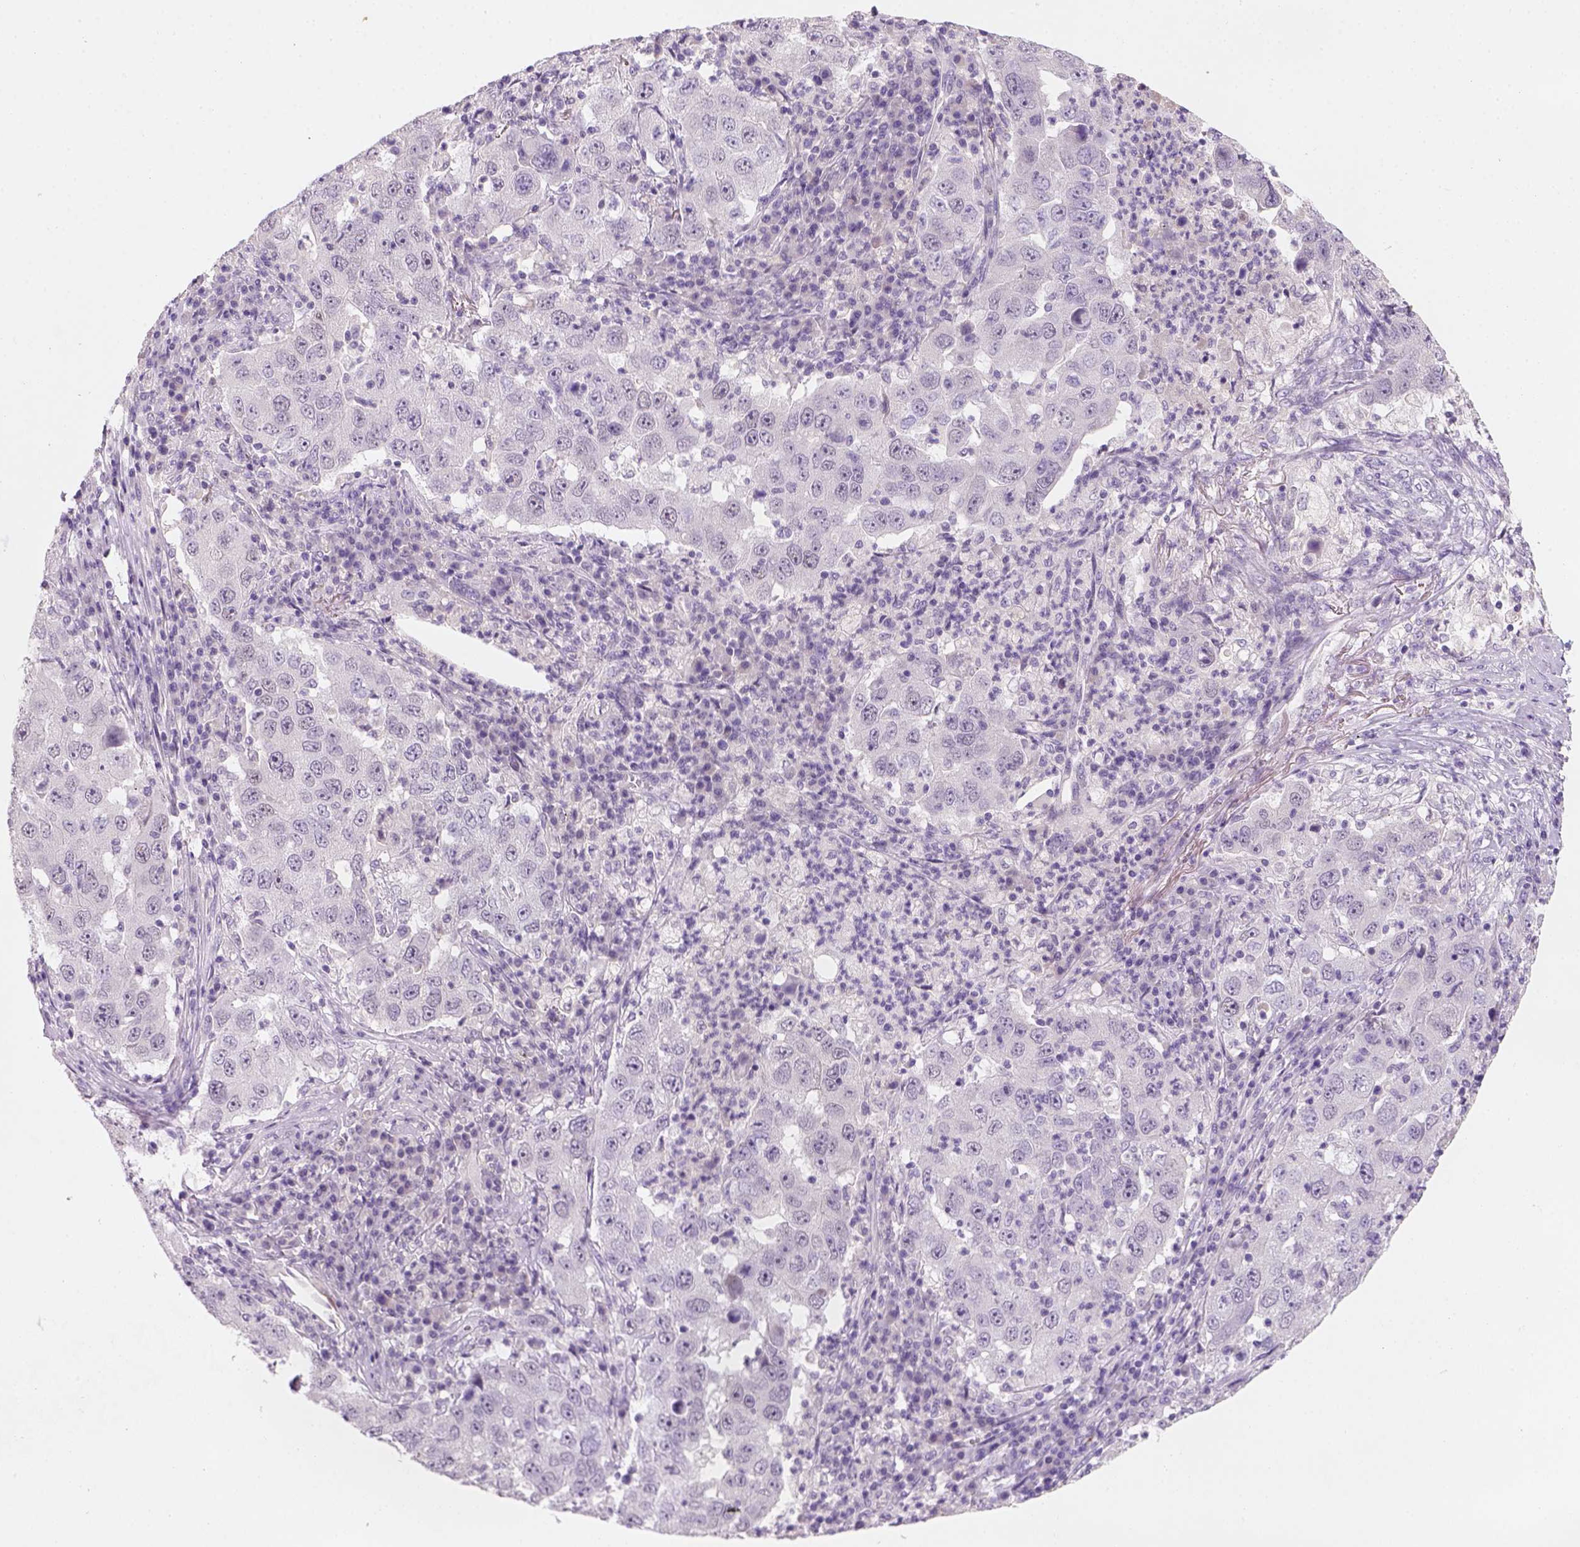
{"staining": {"intensity": "negative", "quantity": "none", "location": "none"}, "tissue": "lung cancer", "cell_type": "Tumor cells", "image_type": "cancer", "snomed": [{"axis": "morphology", "description": "Adenocarcinoma, NOS"}, {"axis": "topography", "description": "Lung"}], "caption": "Micrograph shows no significant protein positivity in tumor cells of lung adenocarcinoma.", "gene": "ZMAT4", "patient": {"sex": "male", "age": 73}}